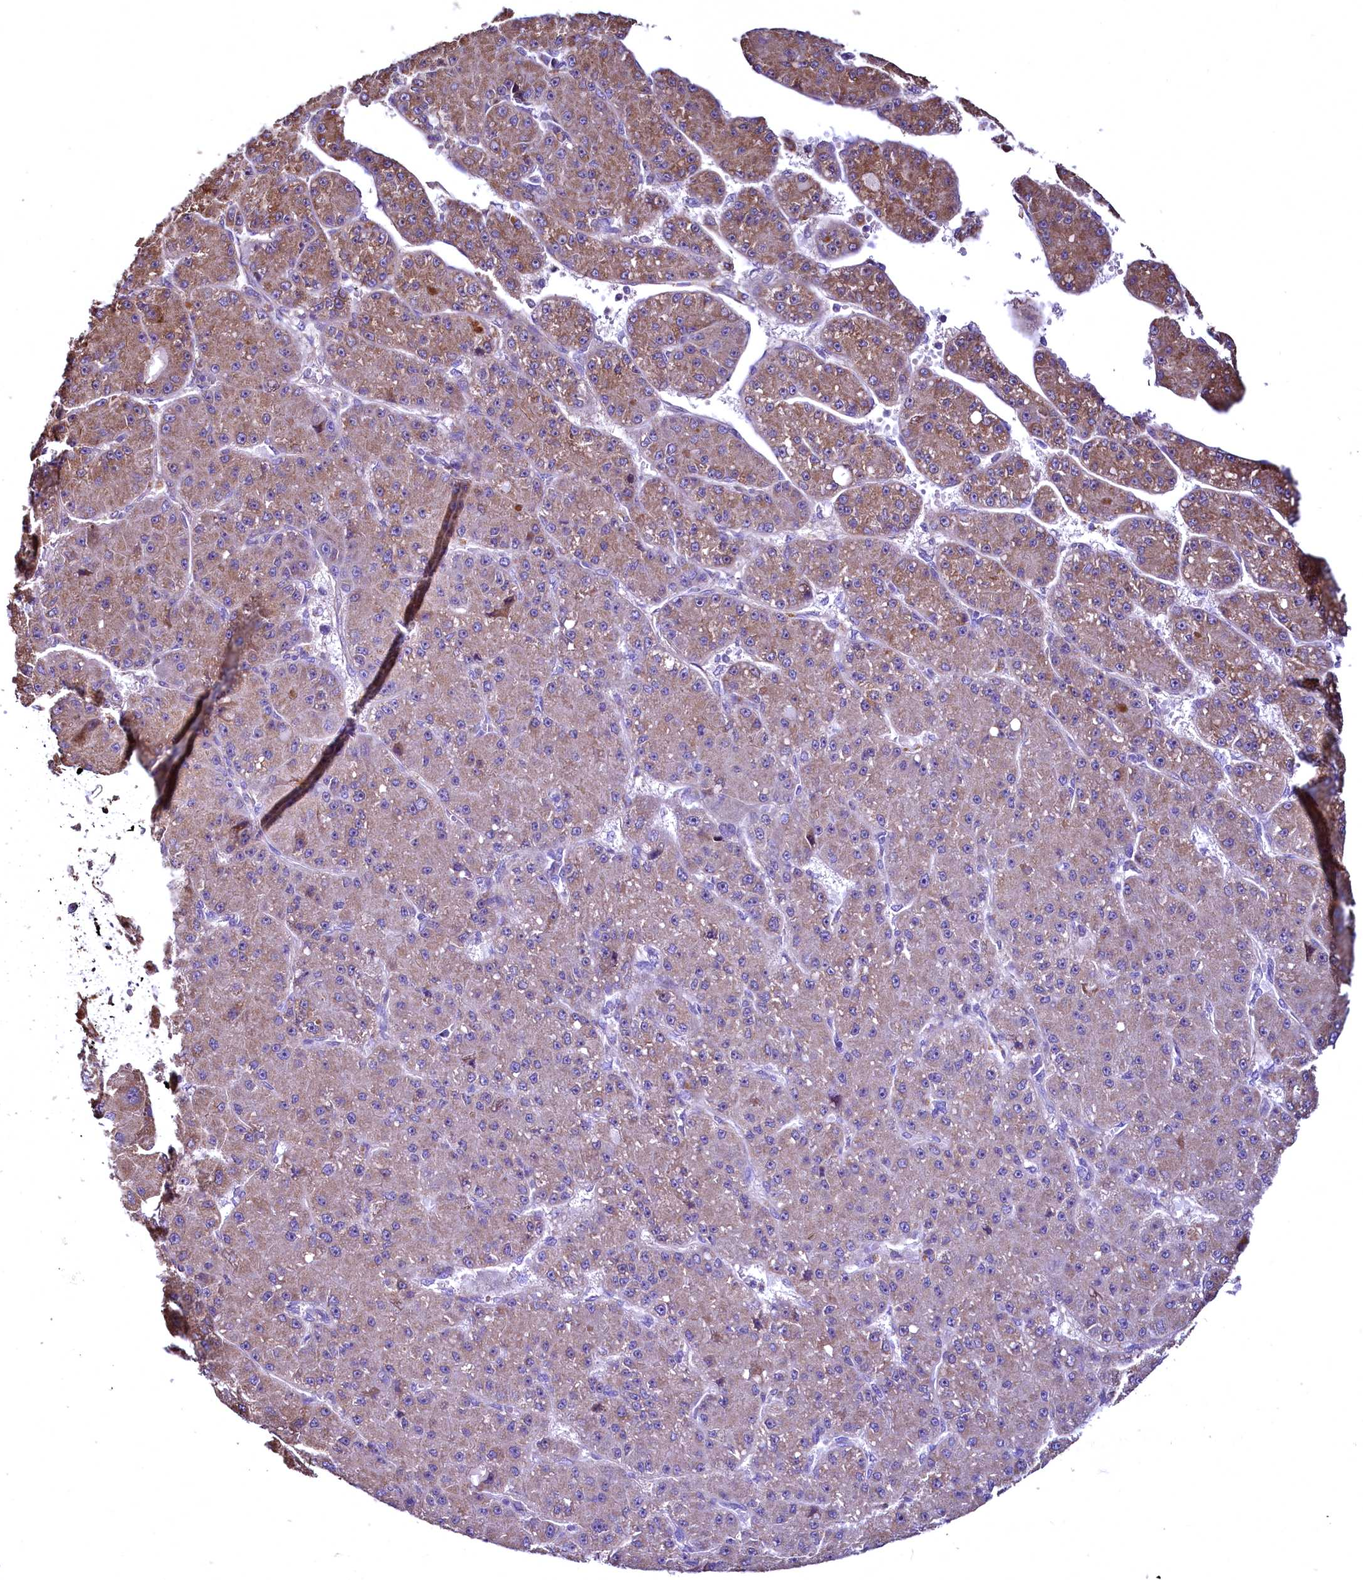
{"staining": {"intensity": "moderate", "quantity": ">75%", "location": "cytoplasmic/membranous"}, "tissue": "liver cancer", "cell_type": "Tumor cells", "image_type": "cancer", "snomed": [{"axis": "morphology", "description": "Carcinoma, Hepatocellular, NOS"}, {"axis": "topography", "description": "Liver"}], "caption": "Tumor cells reveal moderate cytoplasmic/membranous staining in about >75% of cells in hepatocellular carcinoma (liver). The protein is stained brown, and the nuclei are stained in blue (DAB (3,3'-diaminobenzidine) IHC with brightfield microscopy, high magnification).", "gene": "TBCEL", "patient": {"sex": "male", "age": 67}}